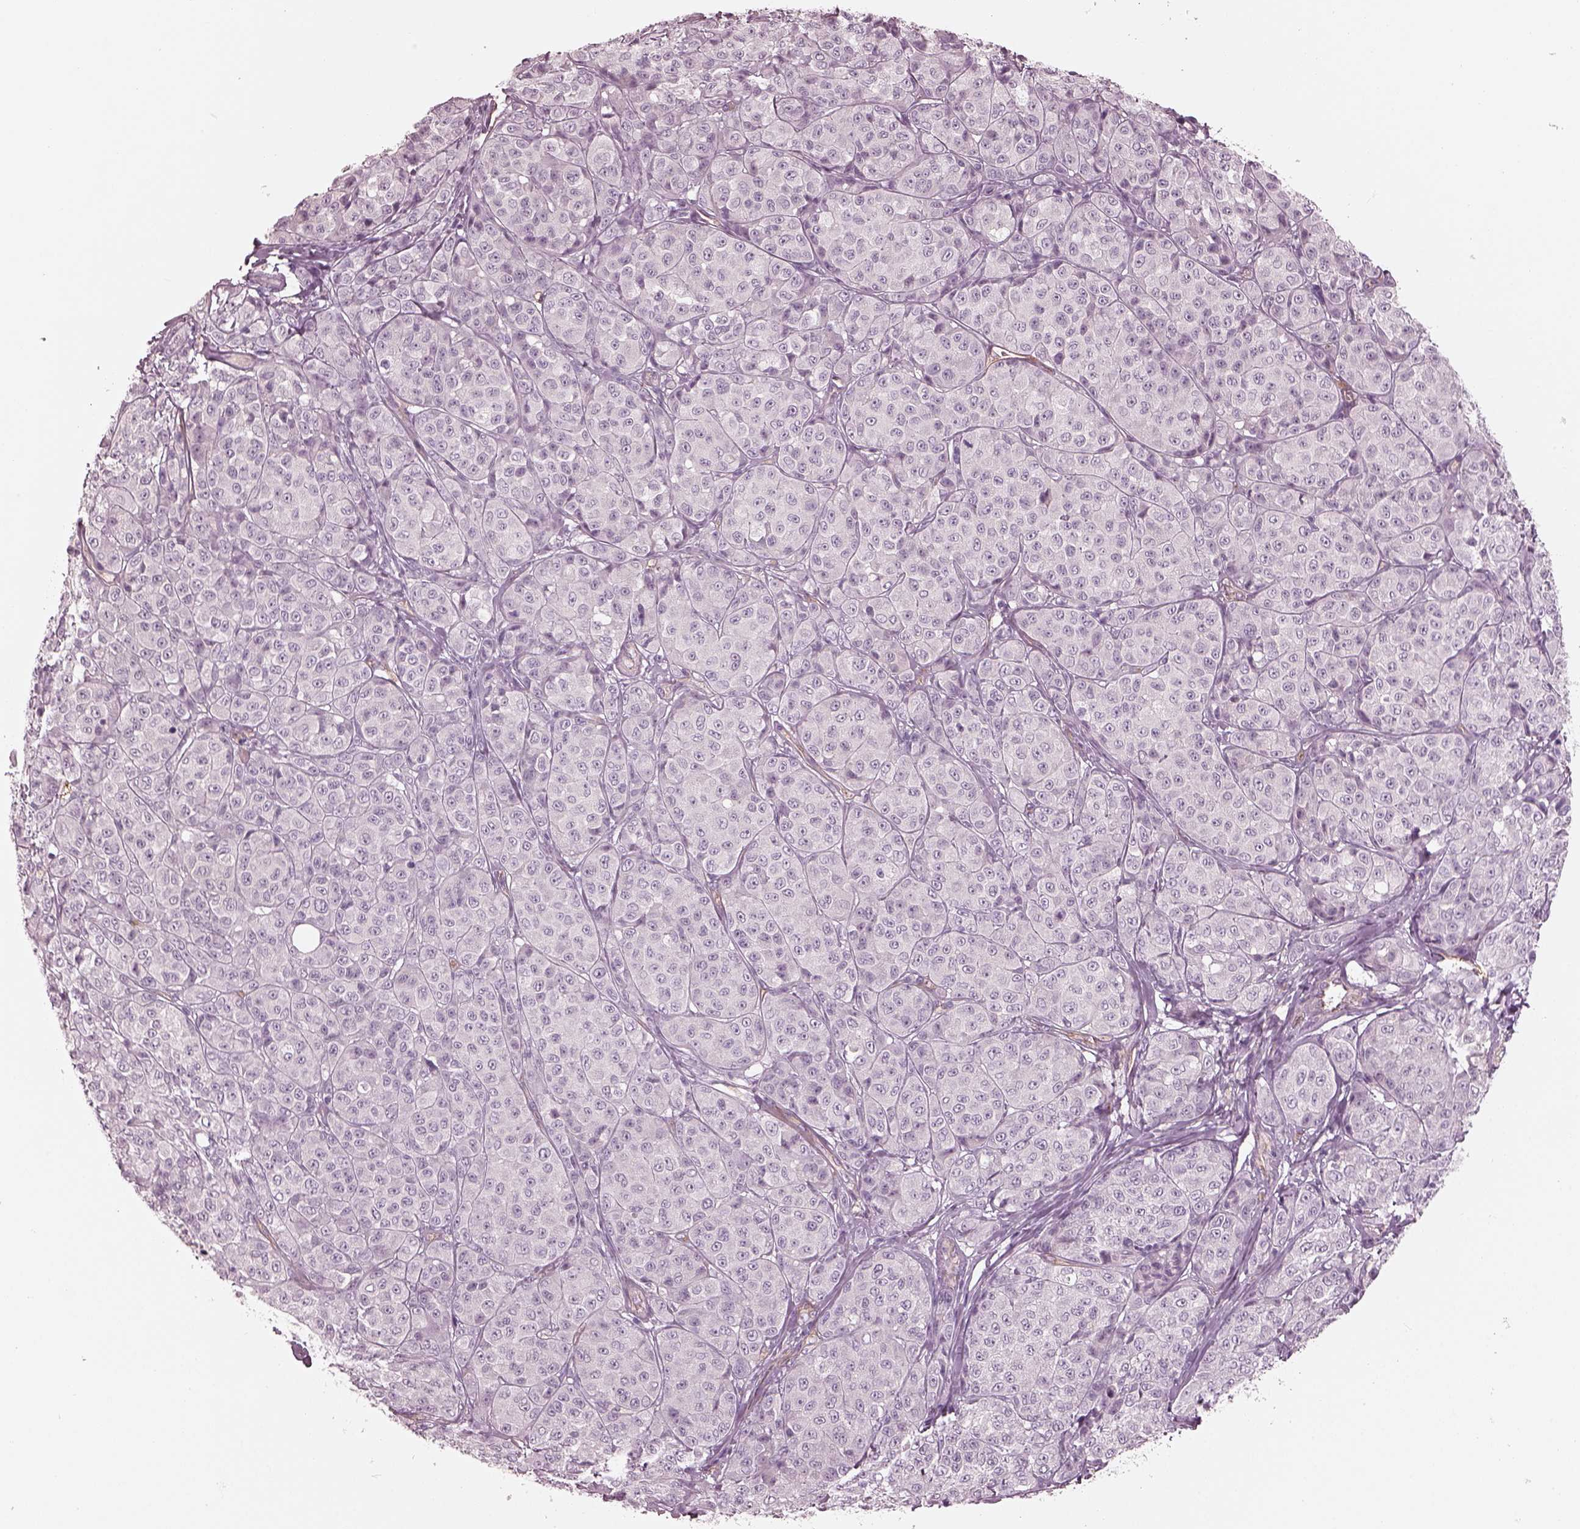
{"staining": {"intensity": "negative", "quantity": "none", "location": "none"}, "tissue": "melanoma", "cell_type": "Tumor cells", "image_type": "cancer", "snomed": [{"axis": "morphology", "description": "Malignant melanoma, NOS"}, {"axis": "topography", "description": "Skin"}], "caption": "IHC of human melanoma displays no positivity in tumor cells.", "gene": "EIF4E1B", "patient": {"sex": "male", "age": 89}}